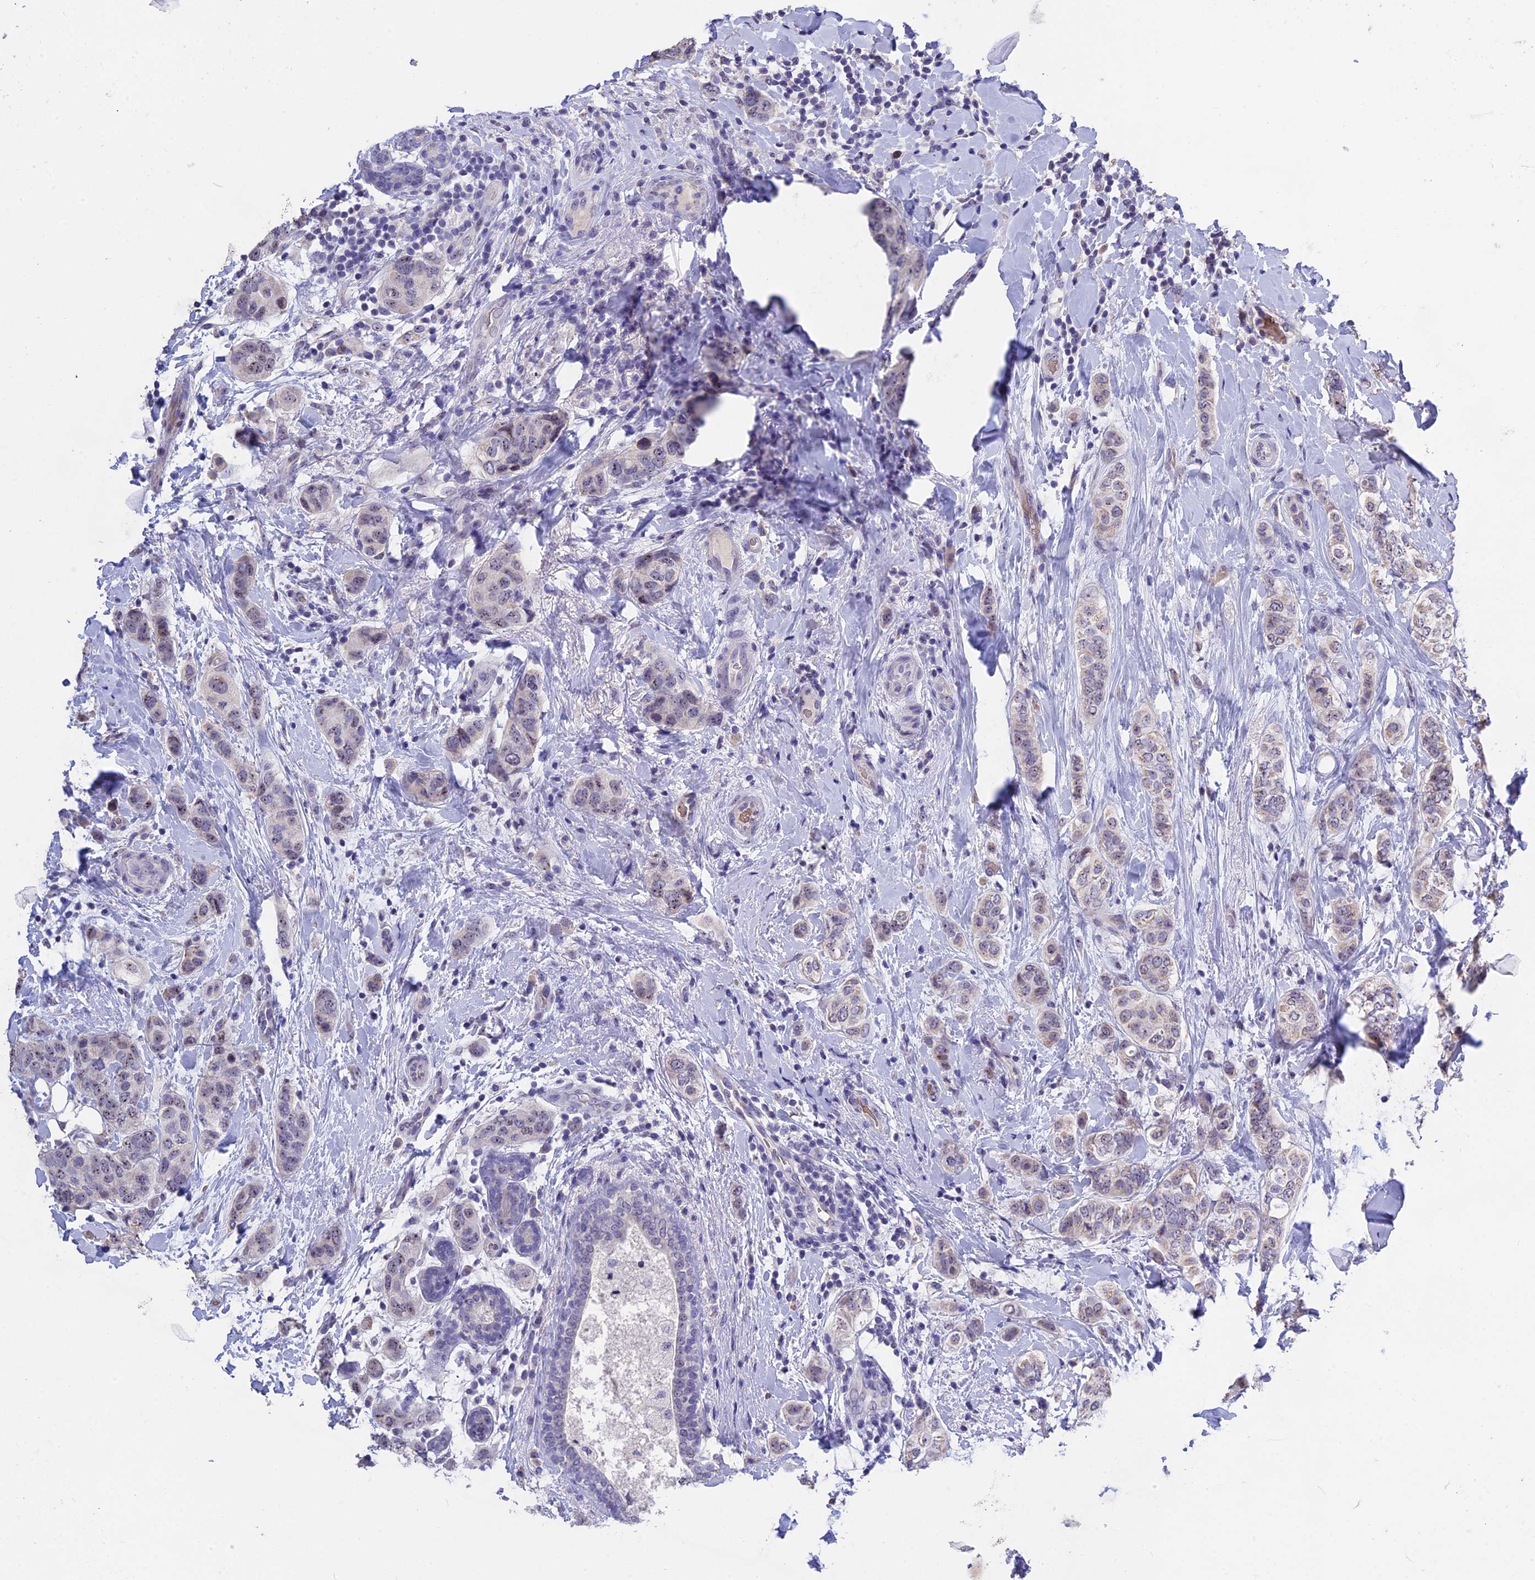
{"staining": {"intensity": "weak", "quantity": "<25%", "location": "cytoplasmic/membranous,nuclear"}, "tissue": "breast cancer", "cell_type": "Tumor cells", "image_type": "cancer", "snomed": [{"axis": "morphology", "description": "Lobular carcinoma"}, {"axis": "topography", "description": "Breast"}], "caption": "Breast cancer stained for a protein using immunohistochemistry displays no staining tumor cells.", "gene": "KNOP1", "patient": {"sex": "female", "age": 51}}